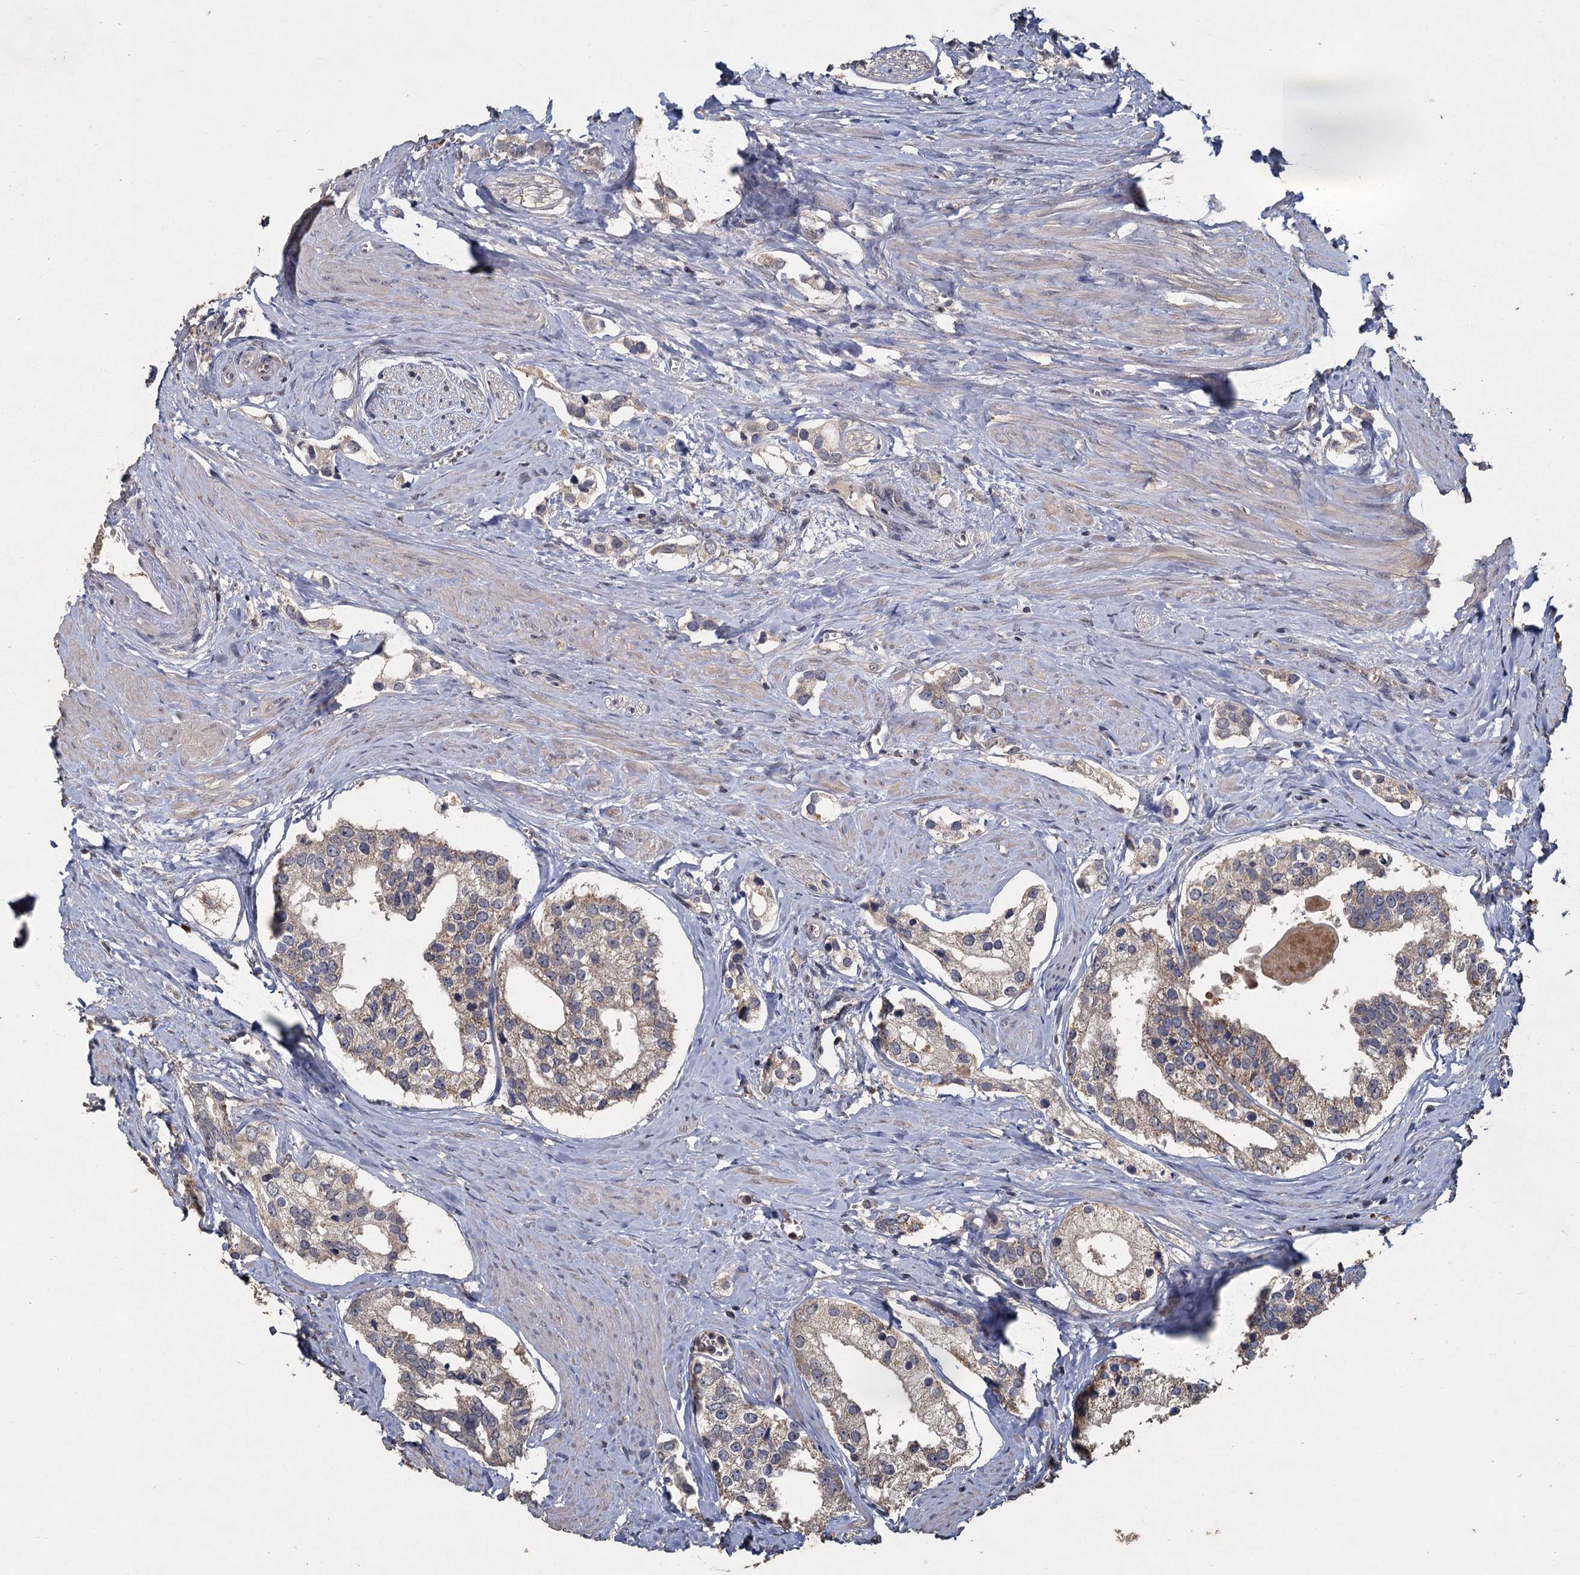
{"staining": {"intensity": "negative", "quantity": "none", "location": "none"}, "tissue": "prostate cancer", "cell_type": "Tumor cells", "image_type": "cancer", "snomed": [{"axis": "morphology", "description": "Adenocarcinoma, High grade"}, {"axis": "topography", "description": "Prostate"}], "caption": "Immunohistochemical staining of human prostate high-grade adenocarcinoma shows no significant expression in tumor cells.", "gene": "CCDC61", "patient": {"sex": "male", "age": 66}}